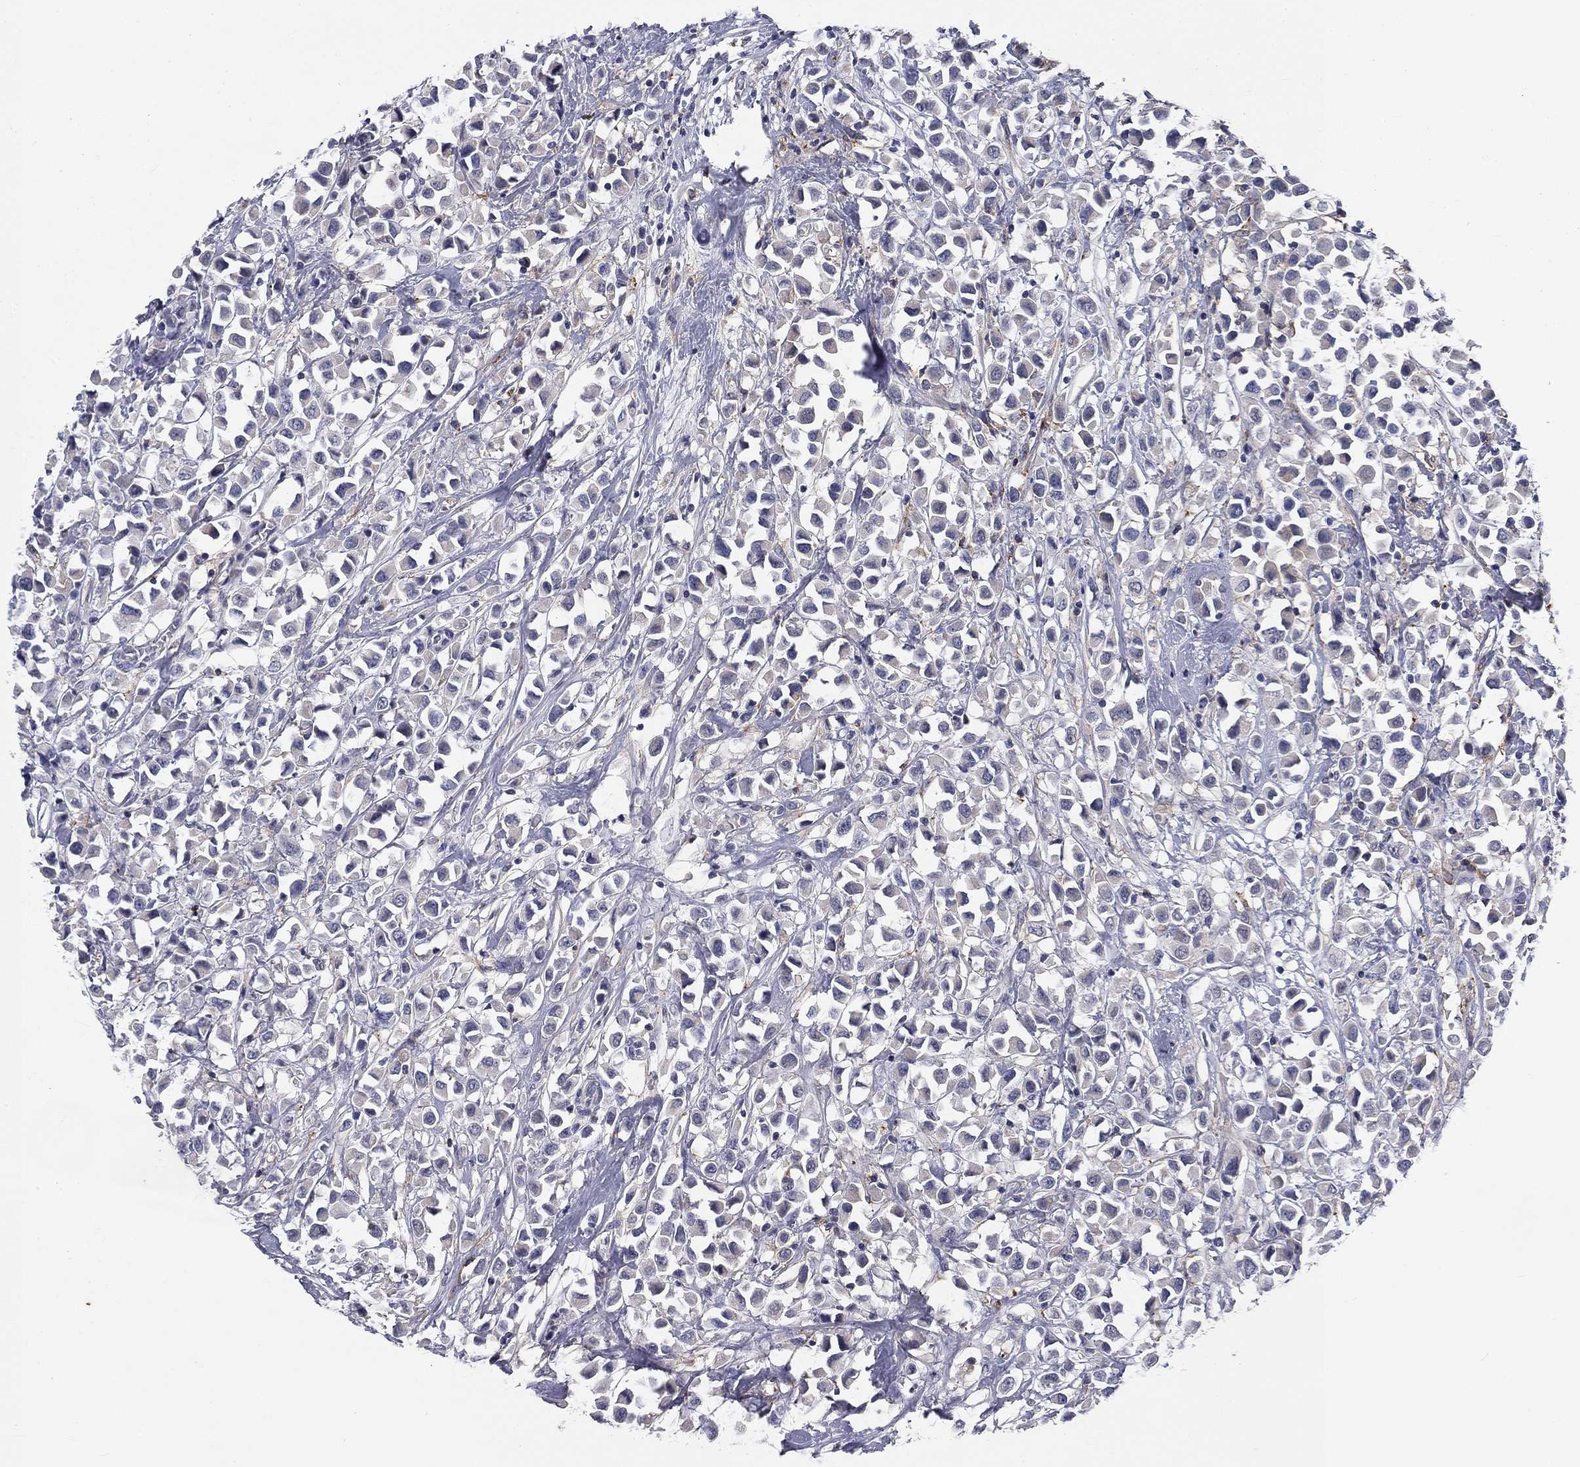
{"staining": {"intensity": "negative", "quantity": "none", "location": "none"}, "tissue": "breast cancer", "cell_type": "Tumor cells", "image_type": "cancer", "snomed": [{"axis": "morphology", "description": "Duct carcinoma"}, {"axis": "topography", "description": "Breast"}], "caption": "High power microscopy image of an immunohistochemistry (IHC) photomicrograph of breast cancer, revealing no significant expression in tumor cells.", "gene": "CD274", "patient": {"sex": "female", "age": 61}}